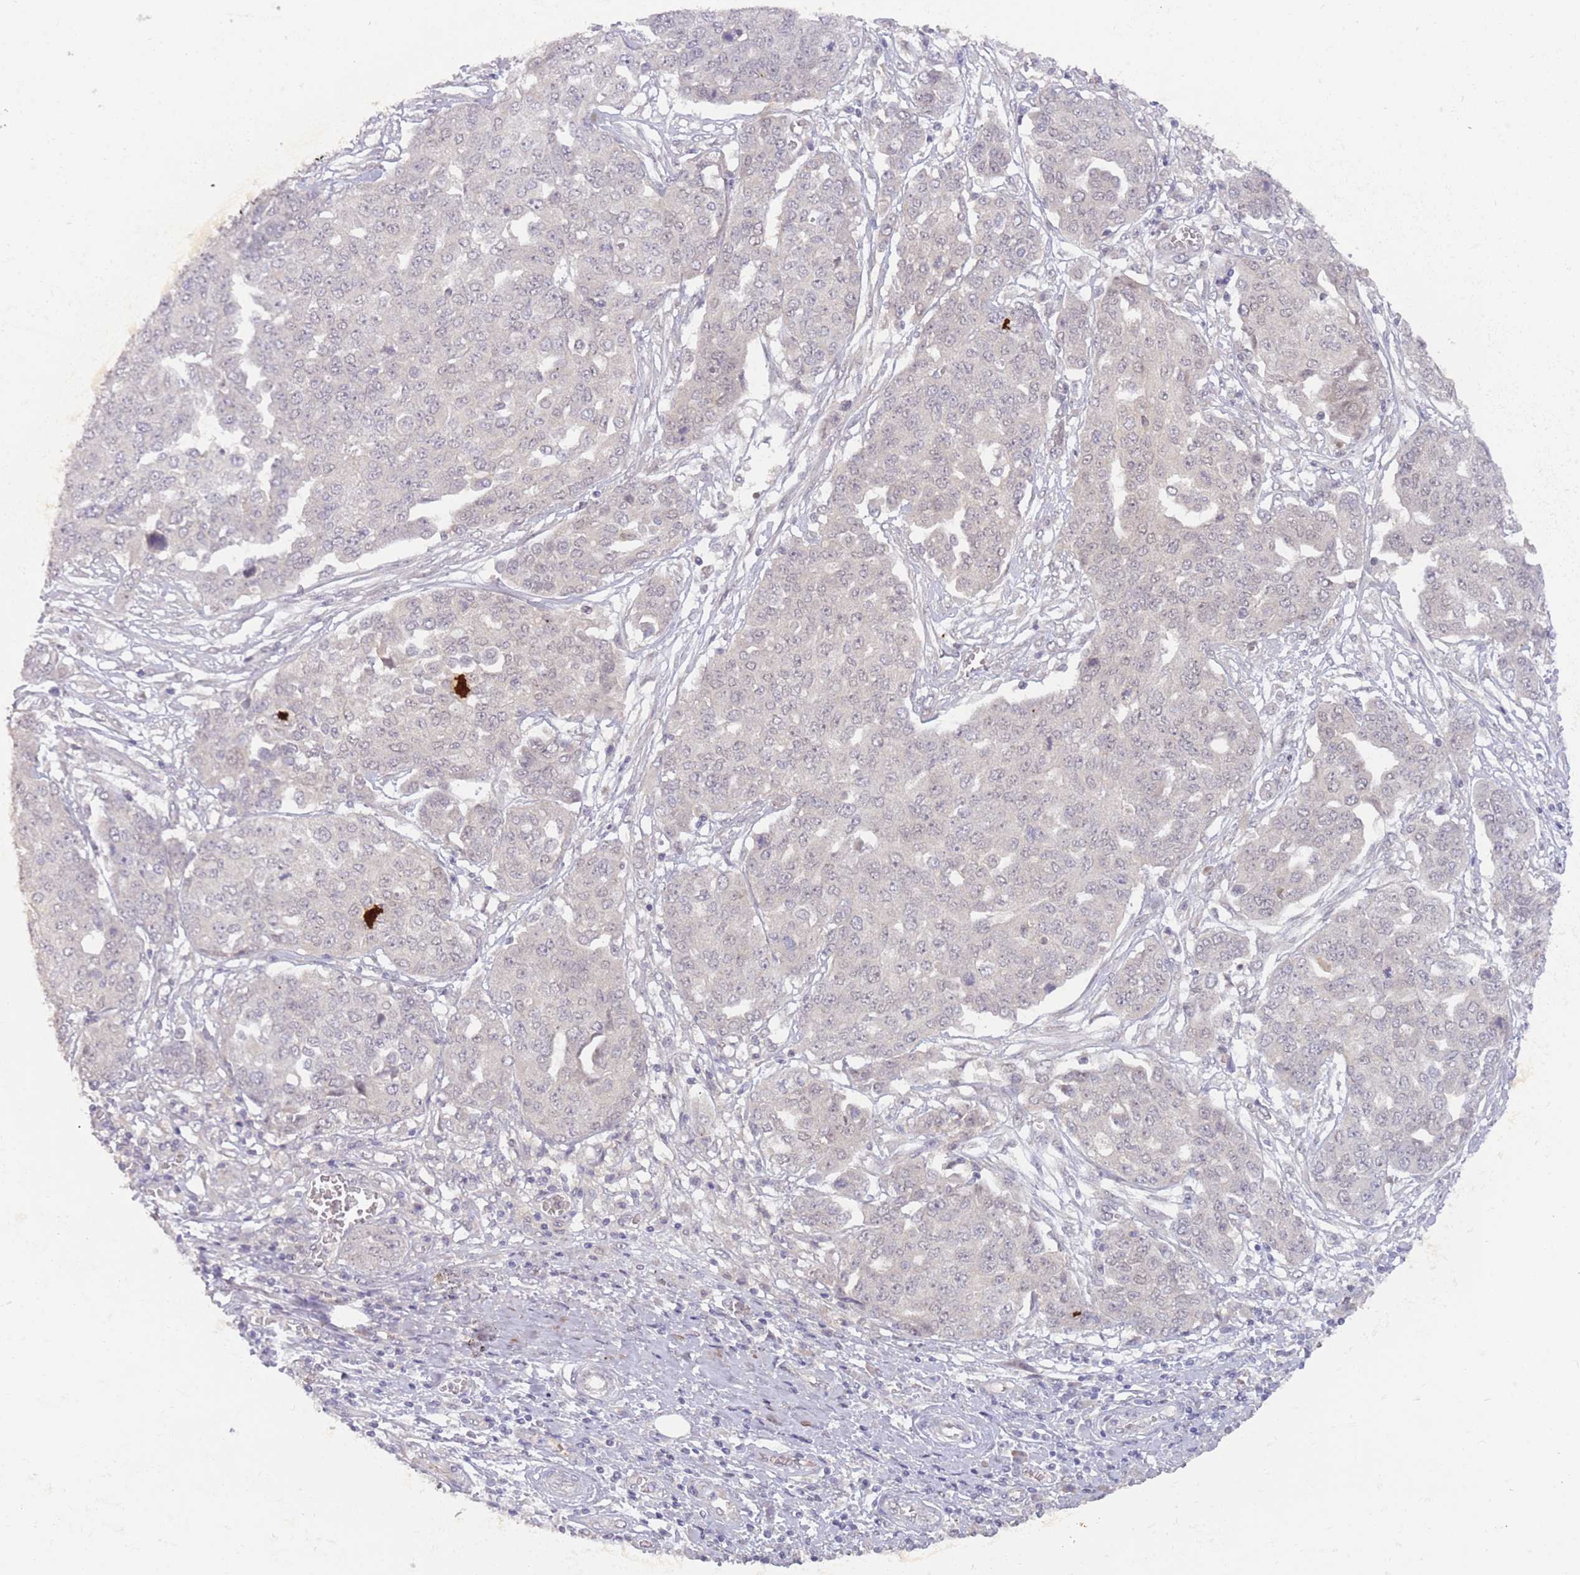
{"staining": {"intensity": "negative", "quantity": "none", "location": "none"}, "tissue": "ovarian cancer", "cell_type": "Tumor cells", "image_type": "cancer", "snomed": [{"axis": "morphology", "description": "Cystadenocarcinoma, serous, NOS"}, {"axis": "topography", "description": "Soft tissue"}, {"axis": "topography", "description": "Ovary"}], "caption": "High magnification brightfield microscopy of ovarian cancer stained with DAB (3,3'-diaminobenzidine) (brown) and counterstained with hematoxylin (blue): tumor cells show no significant positivity.", "gene": "RFXANK", "patient": {"sex": "female", "age": 57}}